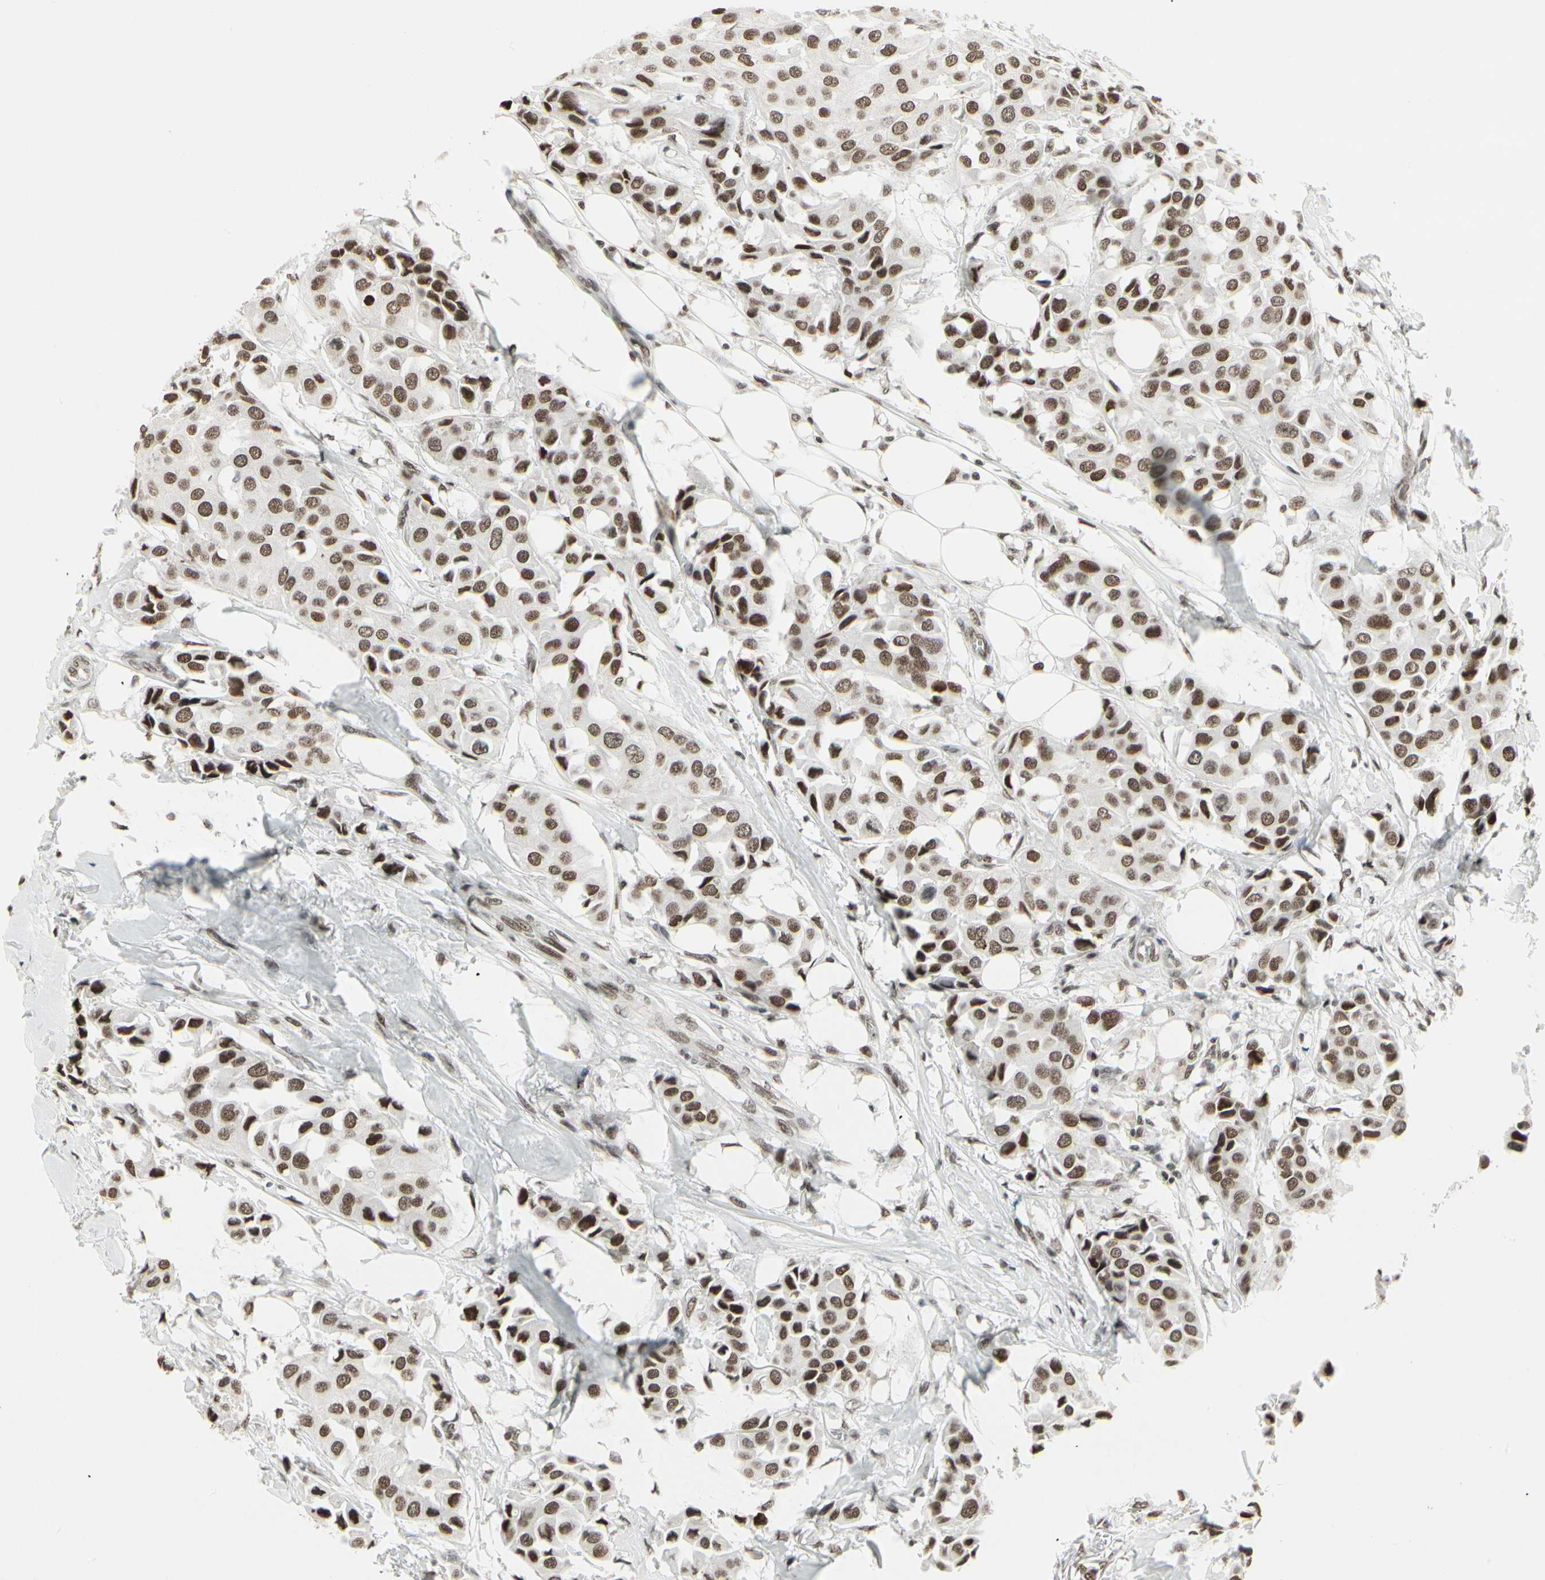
{"staining": {"intensity": "strong", "quantity": ">75%", "location": "nuclear"}, "tissue": "breast cancer", "cell_type": "Tumor cells", "image_type": "cancer", "snomed": [{"axis": "morphology", "description": "Duct carcinoma"}, {"axis": "topography", "description": "Breast"}], "caption": "This image reveals breast invasive ductal carcinoma stained with immunohistochemistry to label a protein in brown. The nuclear of tumor cells show strong positivity for the protein. Nuclei are counter-stained blue.", "gene": "HMG20A", "patient": {"sex": "female", "age": 80}}